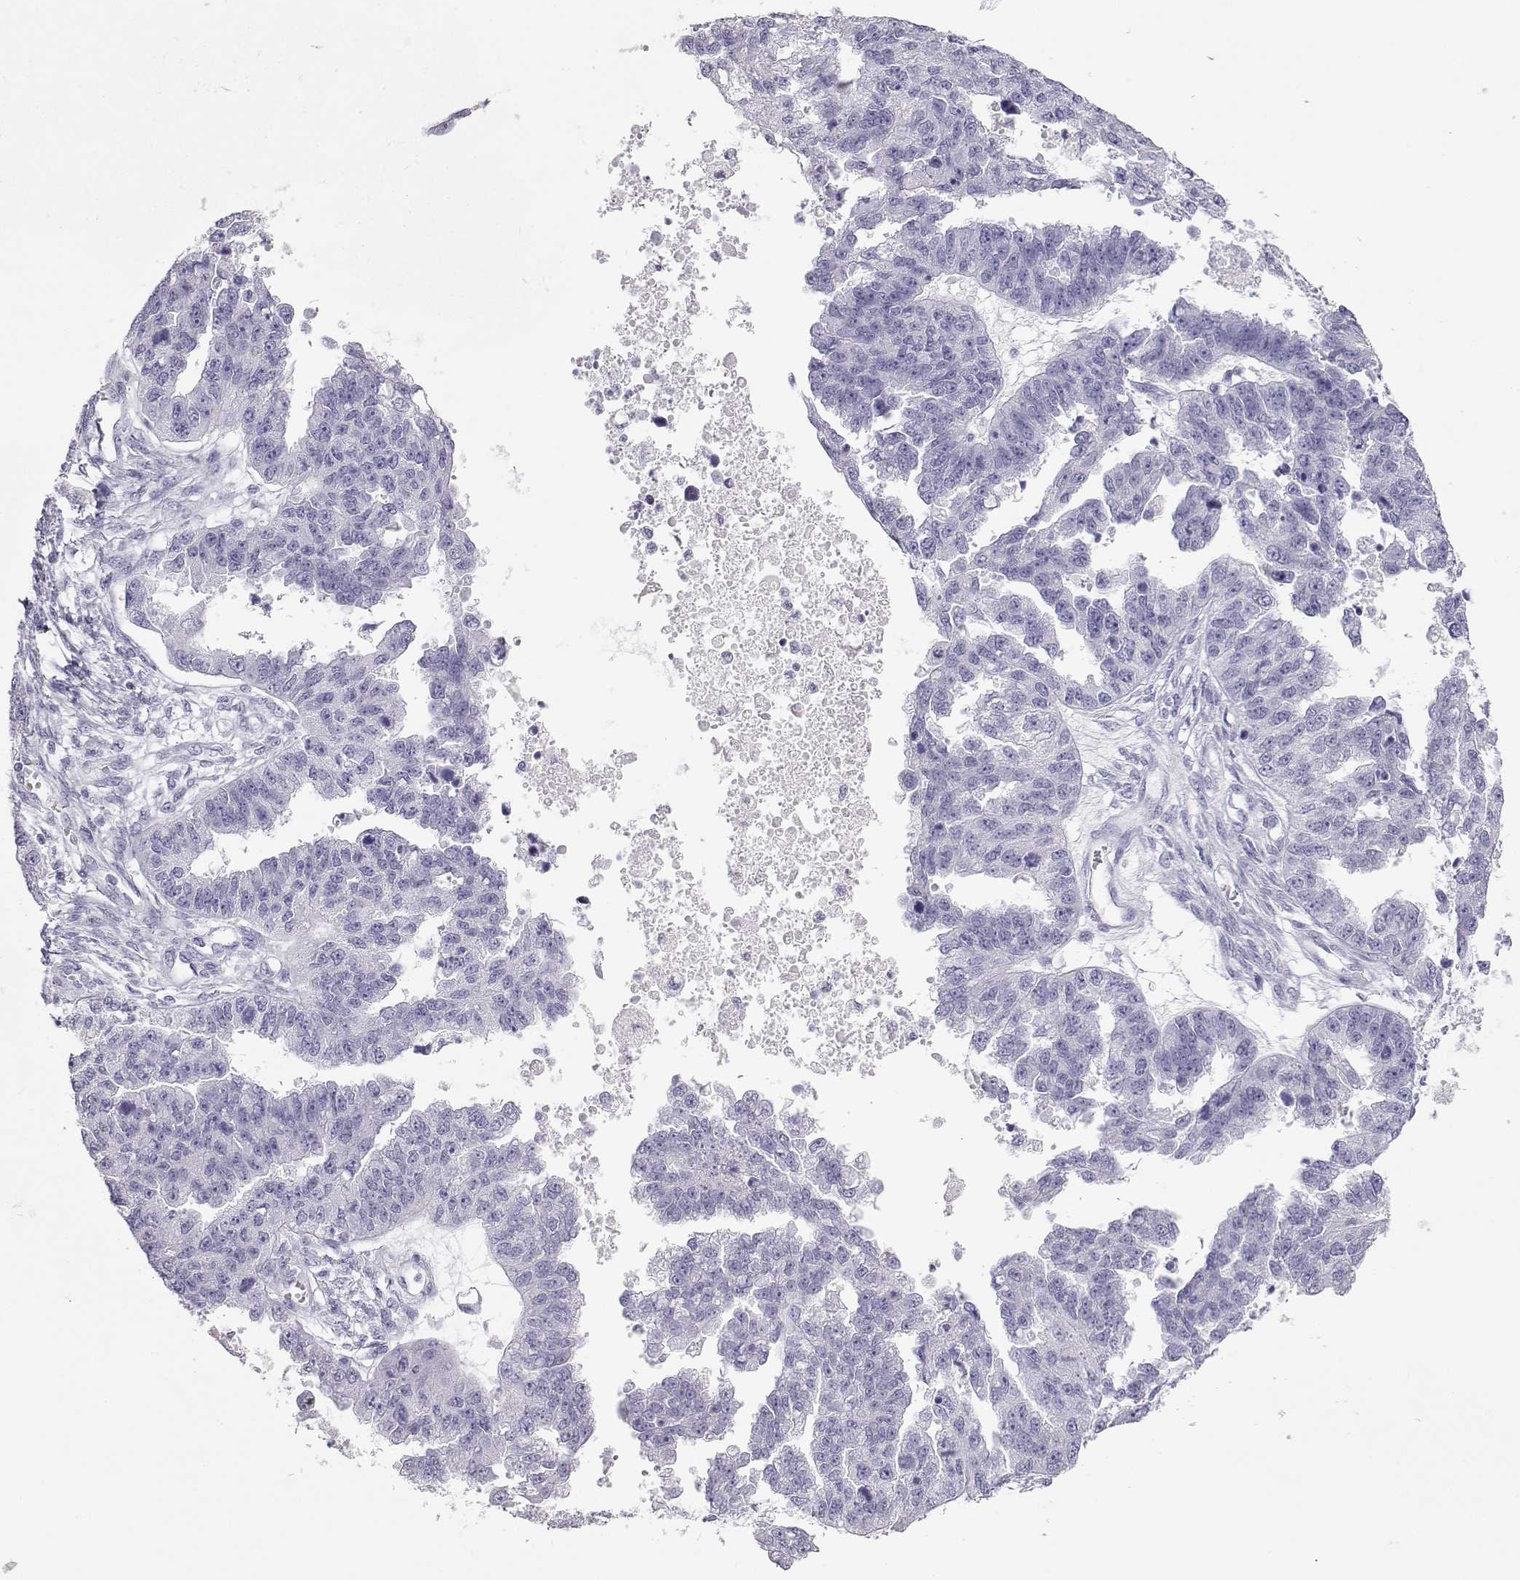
{"staining": {"intensity": "negative", "quantity": "none", "location": "none"}, "tissue": "ovarian cancer", "cell_type": "Tumor cells", "image_type": "cancer", "snomed": [{"axis": "morphology", "description": "Cystadenocarcinoma, serous, NOS"}, {"axis": "topography", "description": "Ovary"}], "caption": "Tumor cells show no significant positivity in ovarian cancer (serous cystadenocarcinoma).", "gene": "TKTL1", "patient": {"sex": "female", "age": 58}}